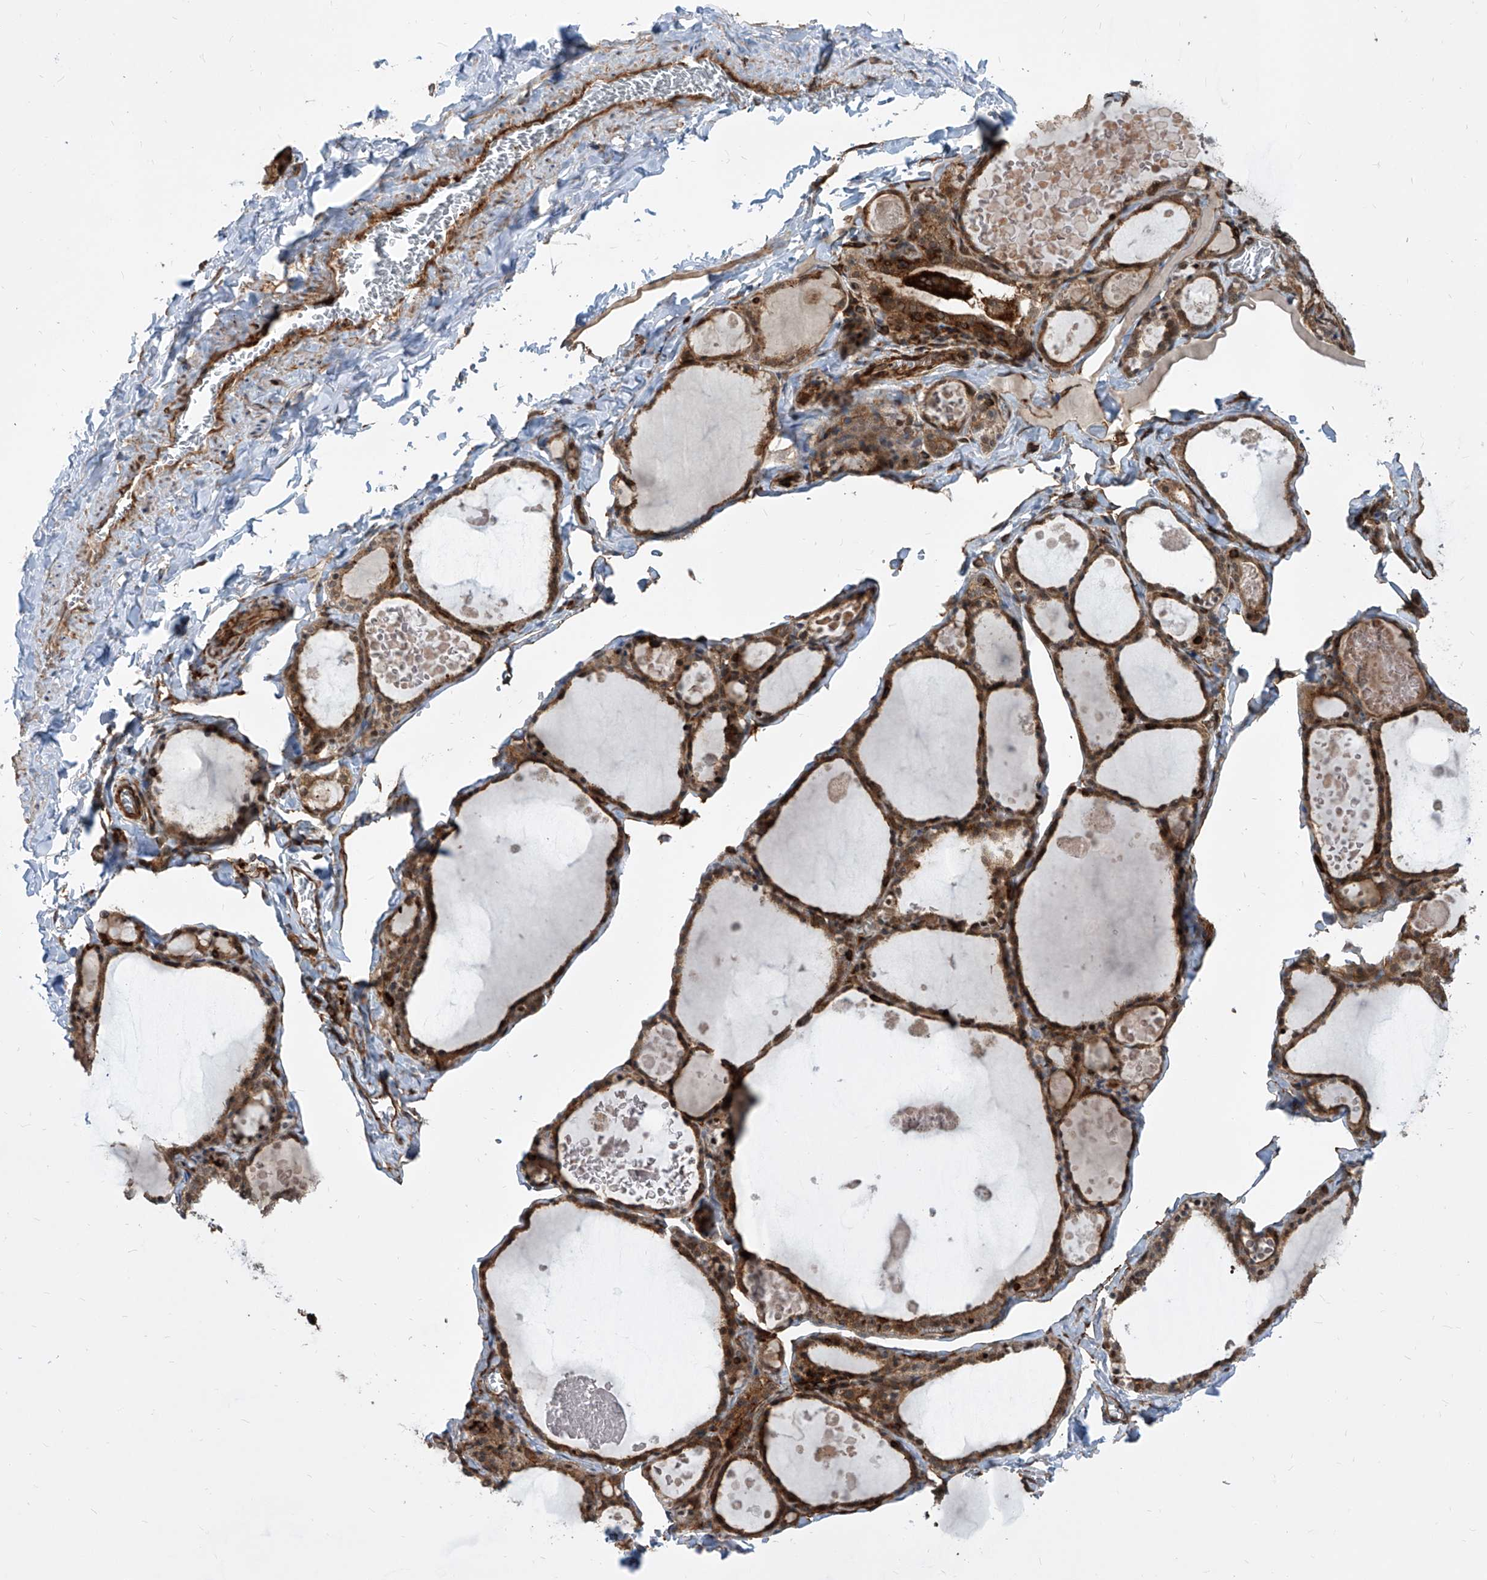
{"staining": {"intensity": "strong", "quantity": ">75%", "location": "cytoplasmic/membranous"}, "tissue": "thyroid gland", "cell_type": "Glandular cells", "image_type": "normal", "snomed": [{"axis": "morphology", "description": "Normal tissue, NOS"}, {"axis": "topography", "description": "Thyroid gland"}], "caption": "Human thyroid gland stained for a protein (brown) exhibits strong cytoplasmic/membranous positive positivity in about >75% of glandular cells.", "gene": "MAGED2", "patient": {"sex": "male", "age": 56}}